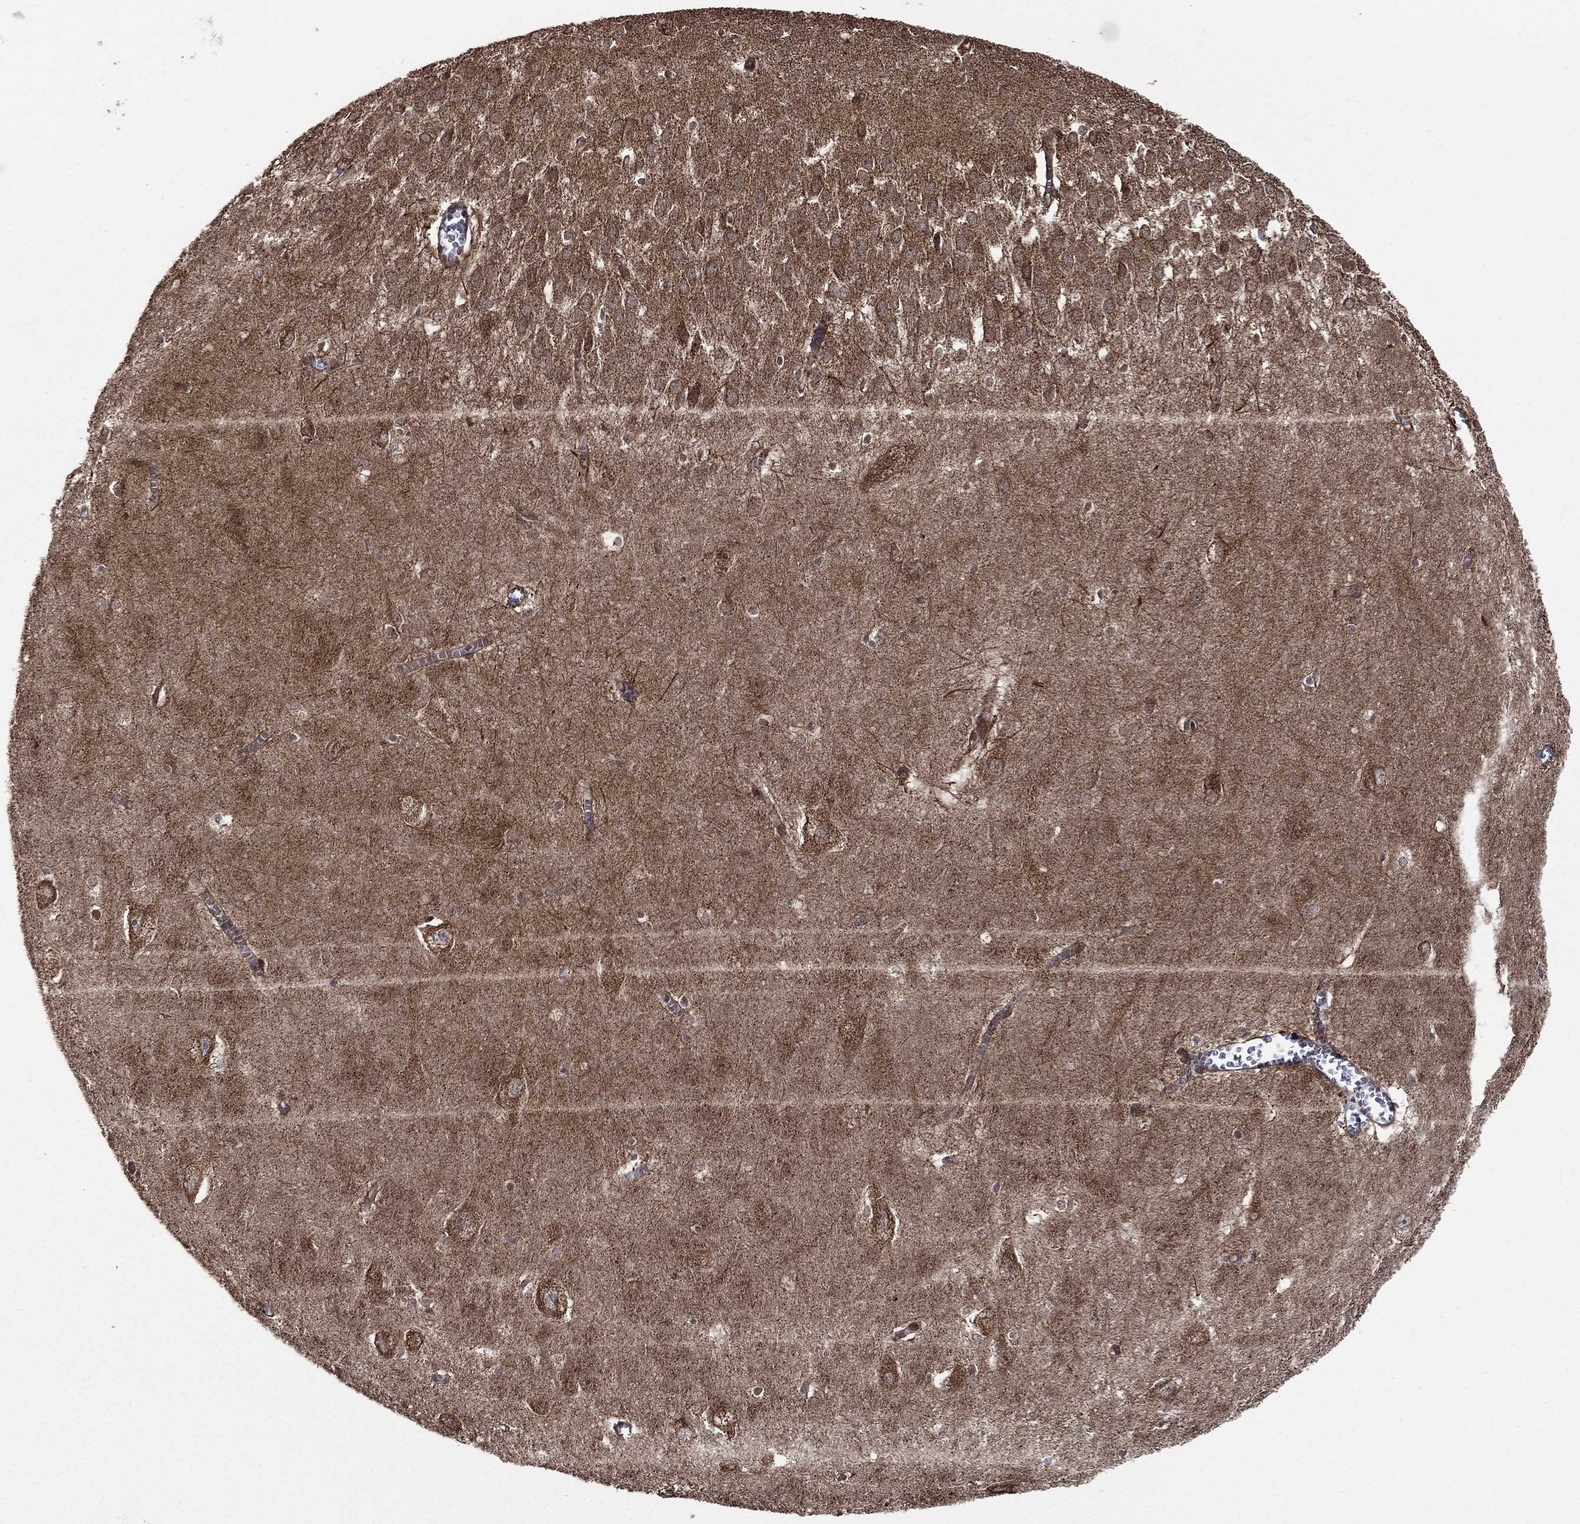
{"staining": {"intensity": "moderate", "quantity": "<25%", "location": "cytoplasmic/membranous"}, "tissue": "hippocampus", "cell_type": "Glial cells", "image_type": "normal", "snomed": [{"axis": "morphology", "description": "Normal tissue, NOS"}, {"axis": "topography", "description": "Hippocampus"}], "caption": "A micrograph of hippocampus stained for a protein shows moderate cytoplasmic/membranous brown staining in glial cells.", "gene": "GIMAP6", "patient": {"sex": "female", "age": 64}}